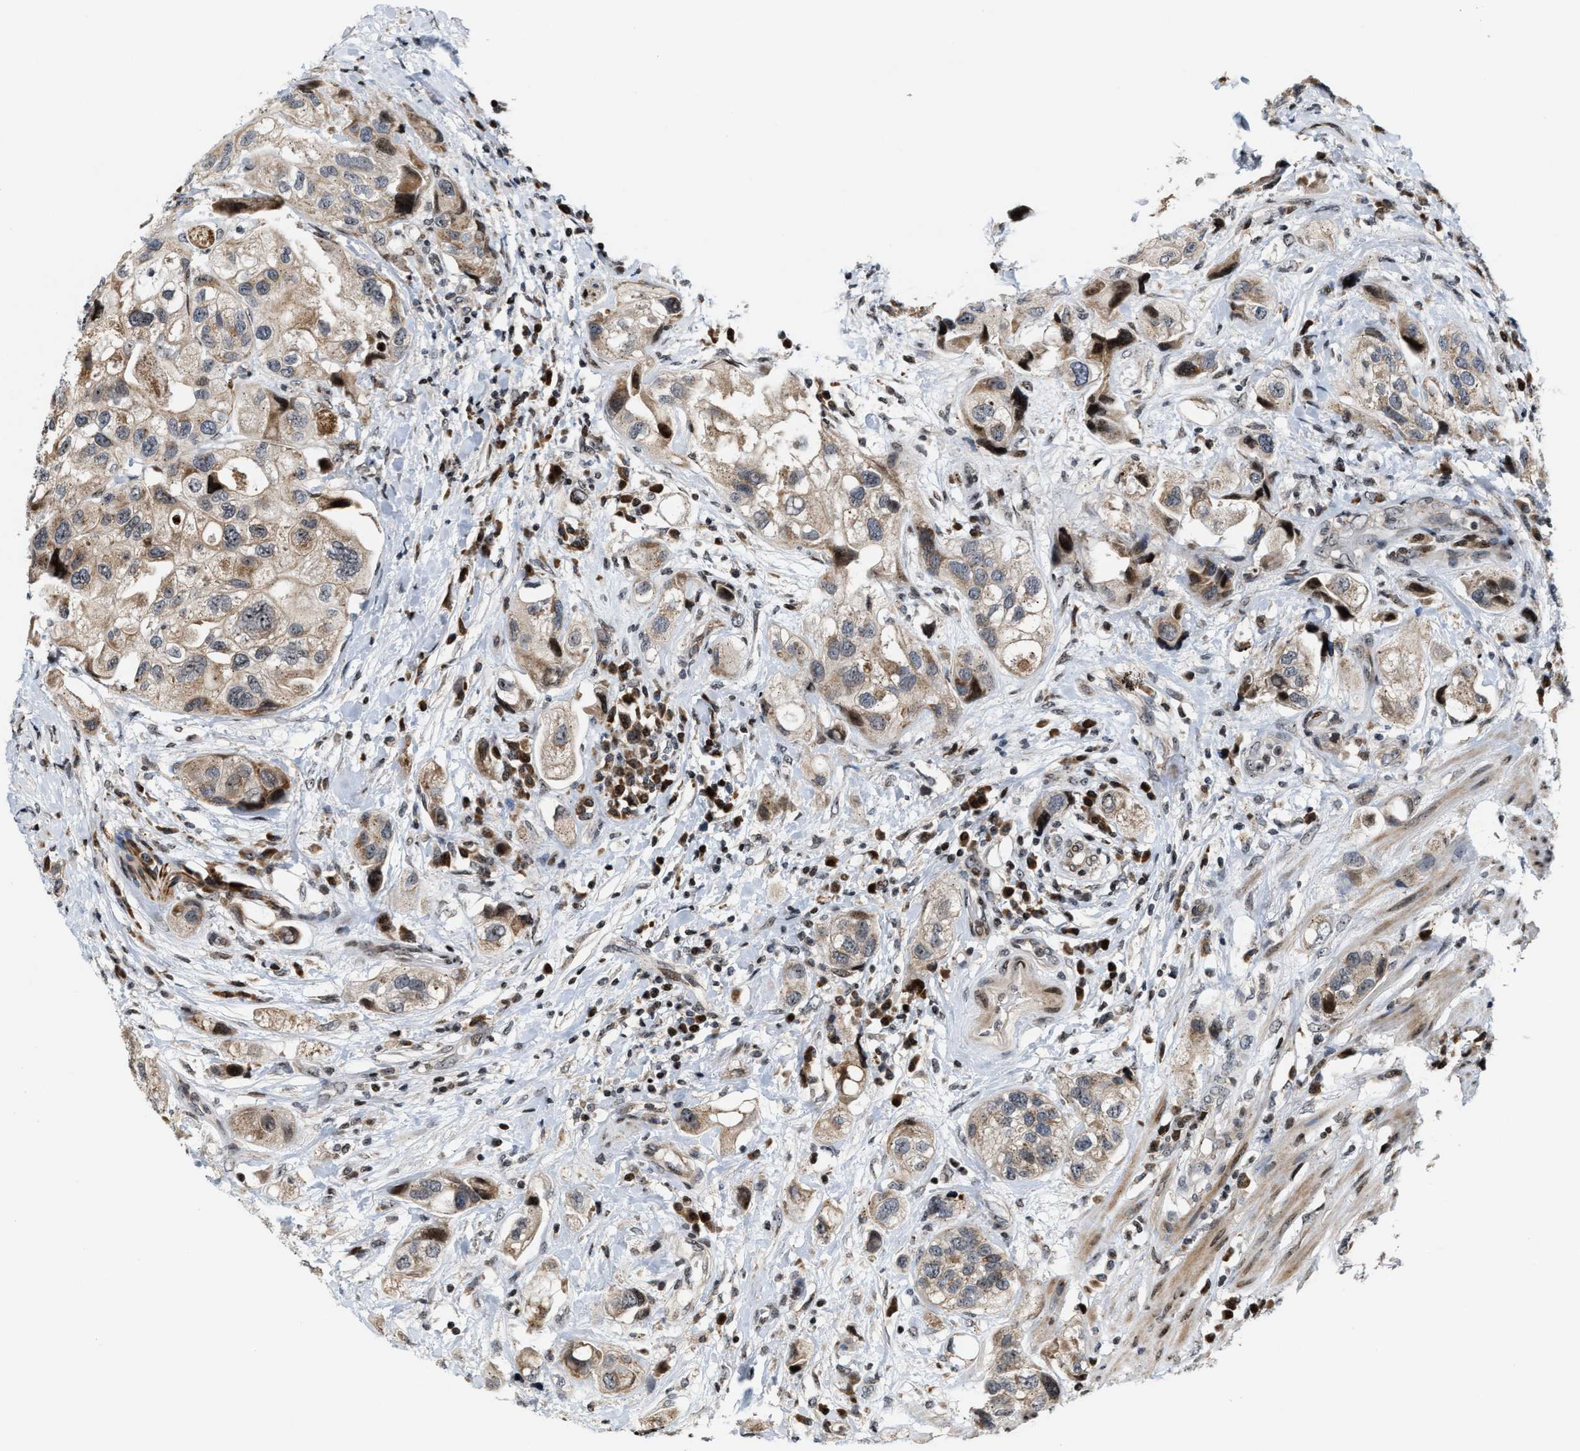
{"staining": {"intensity": "weak", "quantity": ">75%", "location": "cytoplasmic/membranous"}, "tissue": "urothelial cancer", "cell_type": "Tumor cells", "image_type": "cancer", "snomed": [{"axis": "morphology", "description": "Urothelial carcinoma, High grade"}, {"axis": "topography", "description": "Urinary bladder"}], "caption": "Protein staining by immunohistochemistry (IHC) reveals weak cytoplasmic/membranous expression in about >75% of tumor cells in urothelial cancer.", "gene": "PDZD2", "patient": {"sex": "female", "age": 64}}